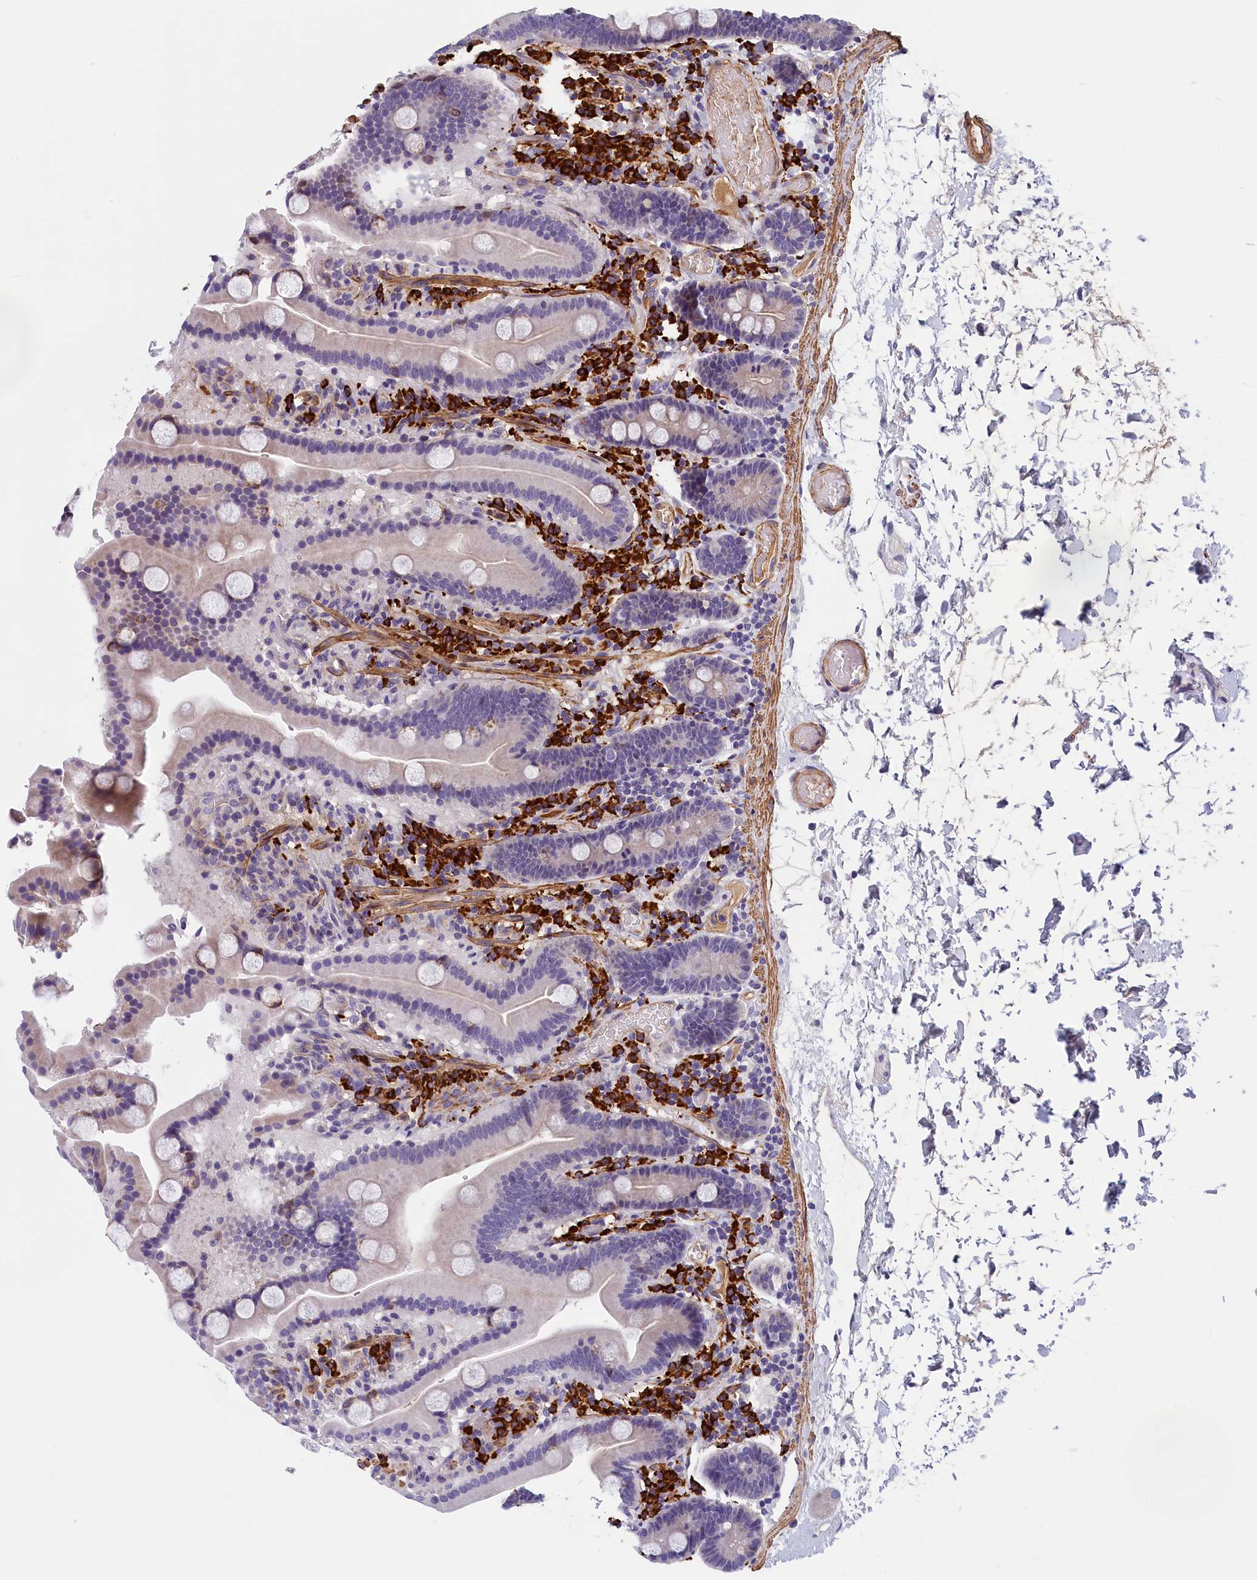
{"staining": {"intensity": "negative", "quantity": "none", "location": "none"}, "tissue": "duodenum", "cell_type": "Glandular cells", "image_type": "normal", "snomed": [{"axis": "morphology", "description": "Normal tissue, NOS"}, {"axis": "topography", "description": "Duodenum"}], "caption": "This is an IHC histopathology image of normal human duodenum. There is no positivity in glandular cells.", "gene": "BCL2L13", "patient": {"sex": "male", "age": 55}}